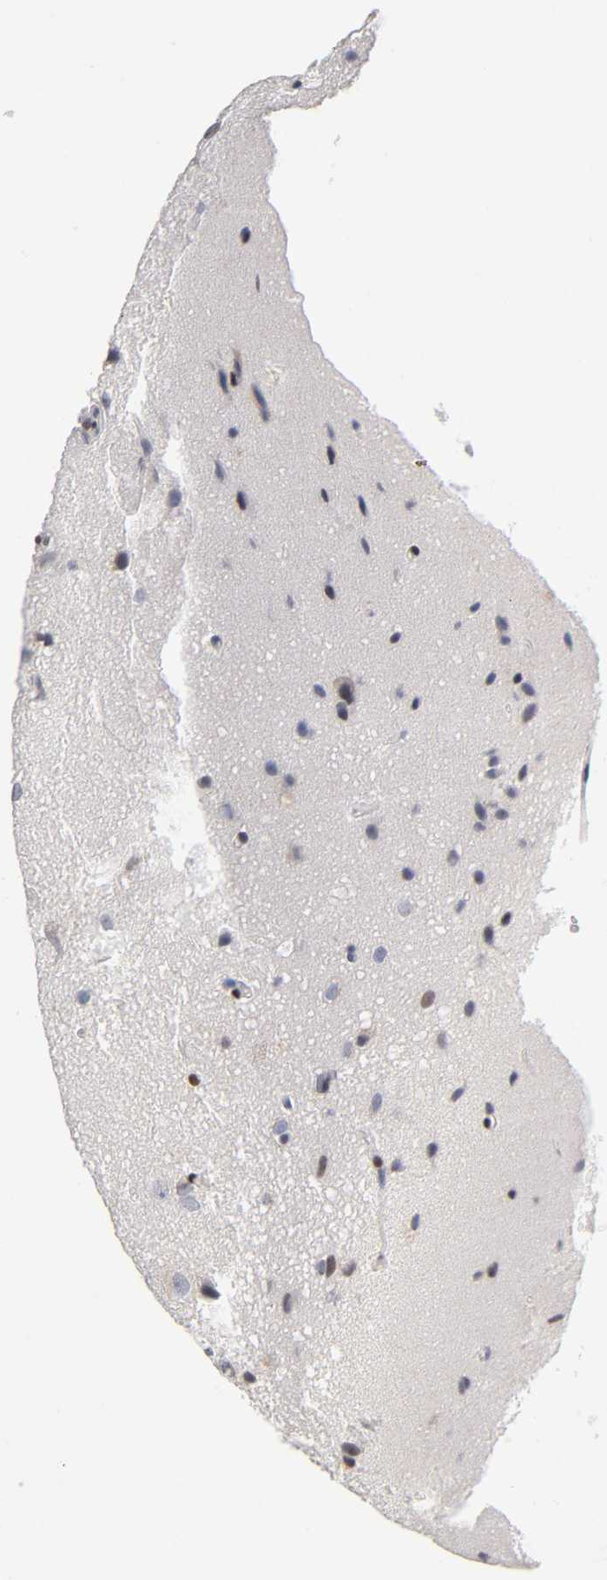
{"staining": {"intensity": "strong", "quantity": "<25%", "location": "nuclear"}, "tissue": "glioma", "cell_type": "Tumor cells", "image_type": "cancer", "snomed": [{"axis": "morphology", "description": "Glioma, malignant, Low grade"}, {"axis": "topography", "description": "Cerebral cortex"}], "caption": "IHC staining of glioma, which exhibits medium levels of strong nuclear staining in approximately <25% of tumor cells indicating strong nuclear protein expression. The staining was performed using DAB (3,3'-diaminobenzidine) (brown) for protein detection and nuclei were counterstained in hematoxylin (blue).", "gene": "SP3", "patient": {"sex": "female", "age": 47}}